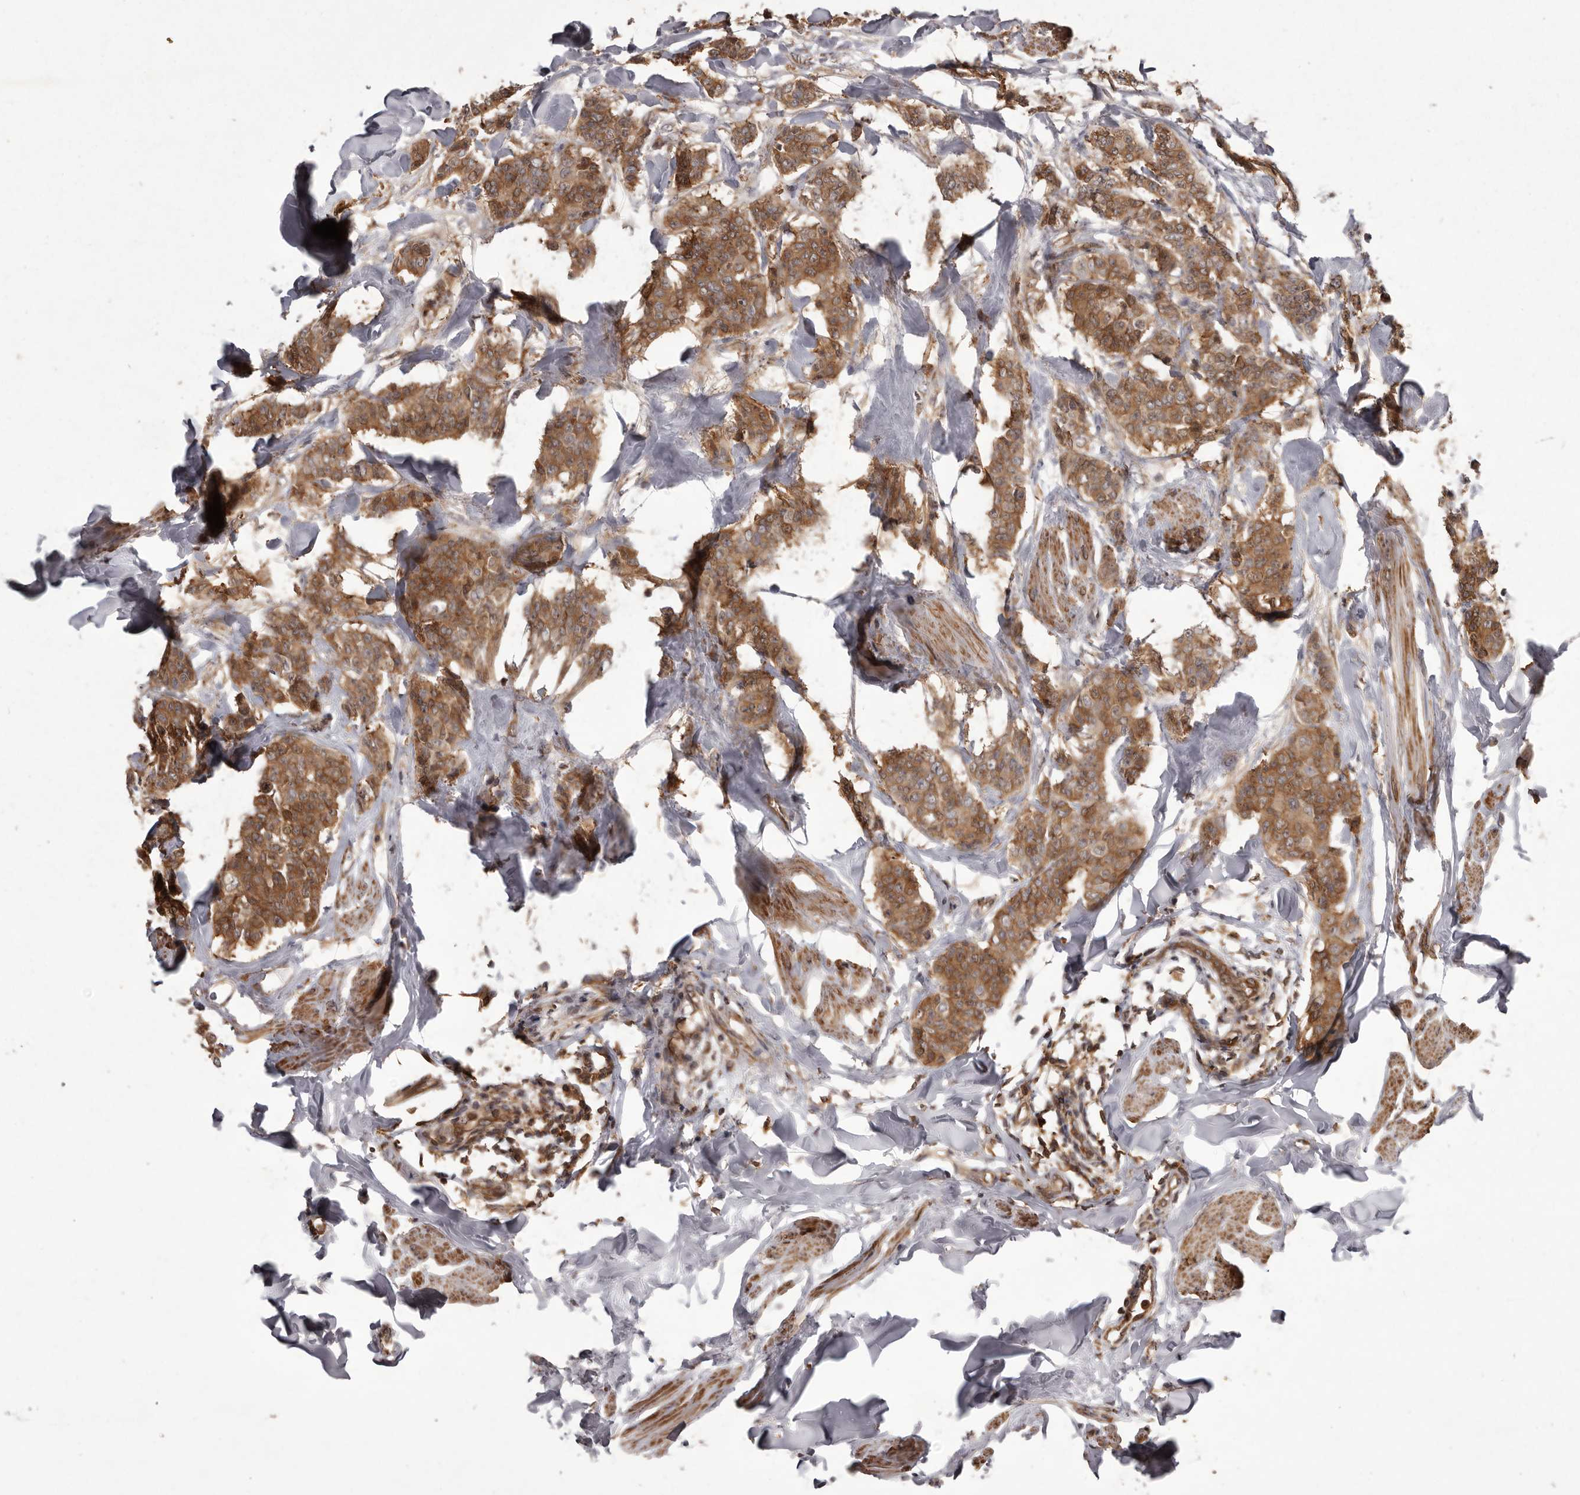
{"staining": {"intensity": "moderate", "quantity": ">75%", "location": "cytoplasmic/membranous"}, "tissue": "breast cancer", "cell_type": "Tumor cells", "image_type": "cancer", "snomed": [{"axis": "morphology", "description": "Duct carcinoma"}, {"axis": "topography", "description": "Breast"}], "caption": "Human intraductal carcinoma (breast) stained with a brown dye demonstrates moderate cytoplasmic/membranous positive expression in approximately >75% of tumor cells.", "gene": "NFKBIA", "patient": {"sex": "female", "age": 40}}